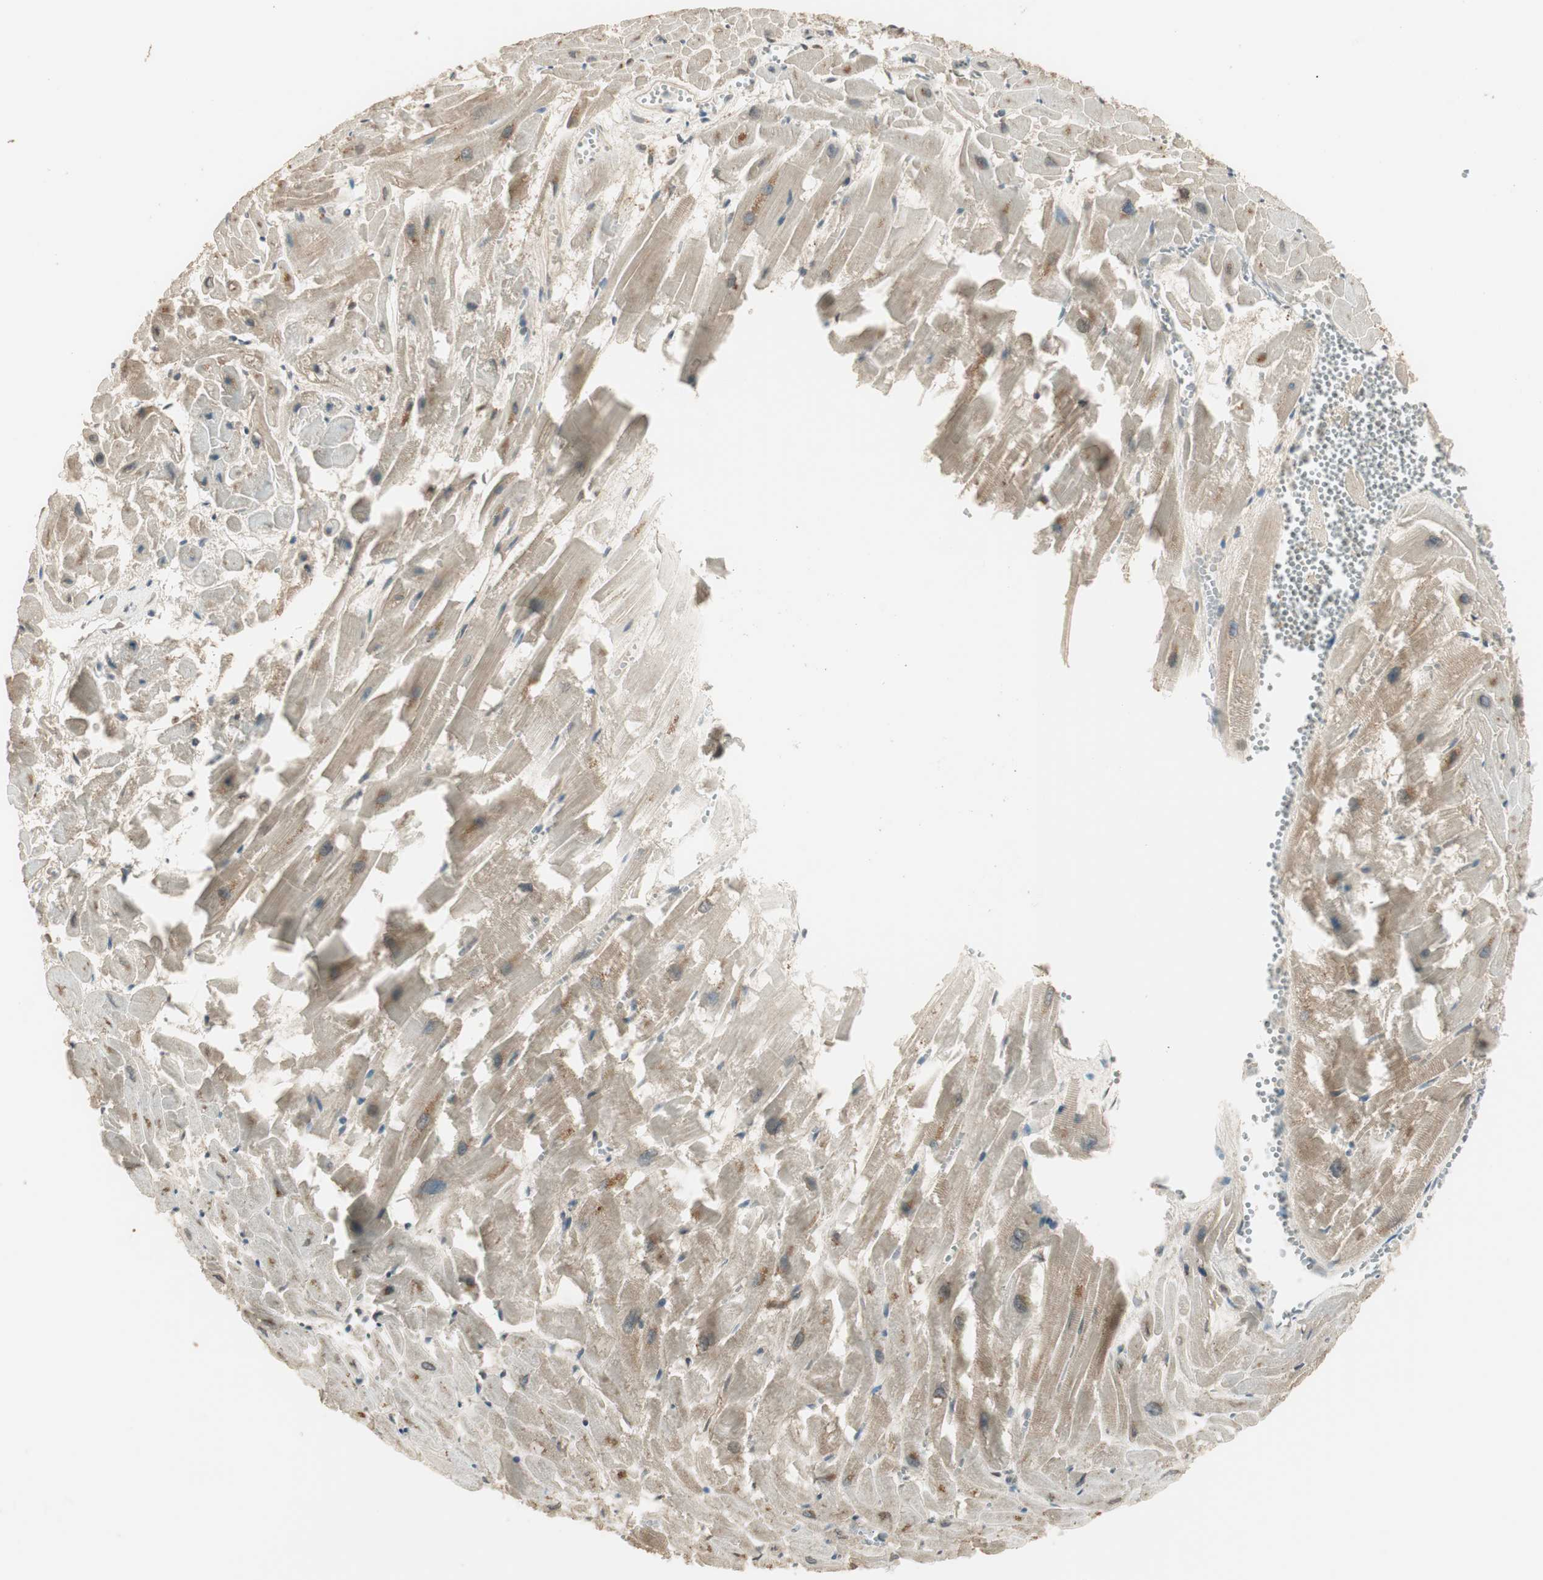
{"staining": {"intensity": "moderate", "quantity": "25%-75%", "location": "cytoplasmic/membranous"}, "tissue": "heart muscle", "cell_type": "Cardiomyocytes", "image_type": "normal", "snomed": [{"axis": "morphology", "description": "Normal tissue, NOS"}, {"axis": "topography", "description": "Heart"}], "caption": "IHC micrograph of unremarkable heart muscle stained for a protein (brown), which demonstrates medium levels of moderate cytoplasmic/membranous expression in about 25%-75% of cardiomyocytes.", "gene": "PFDN5", "patient": {"sex": "female", "age": 19}}